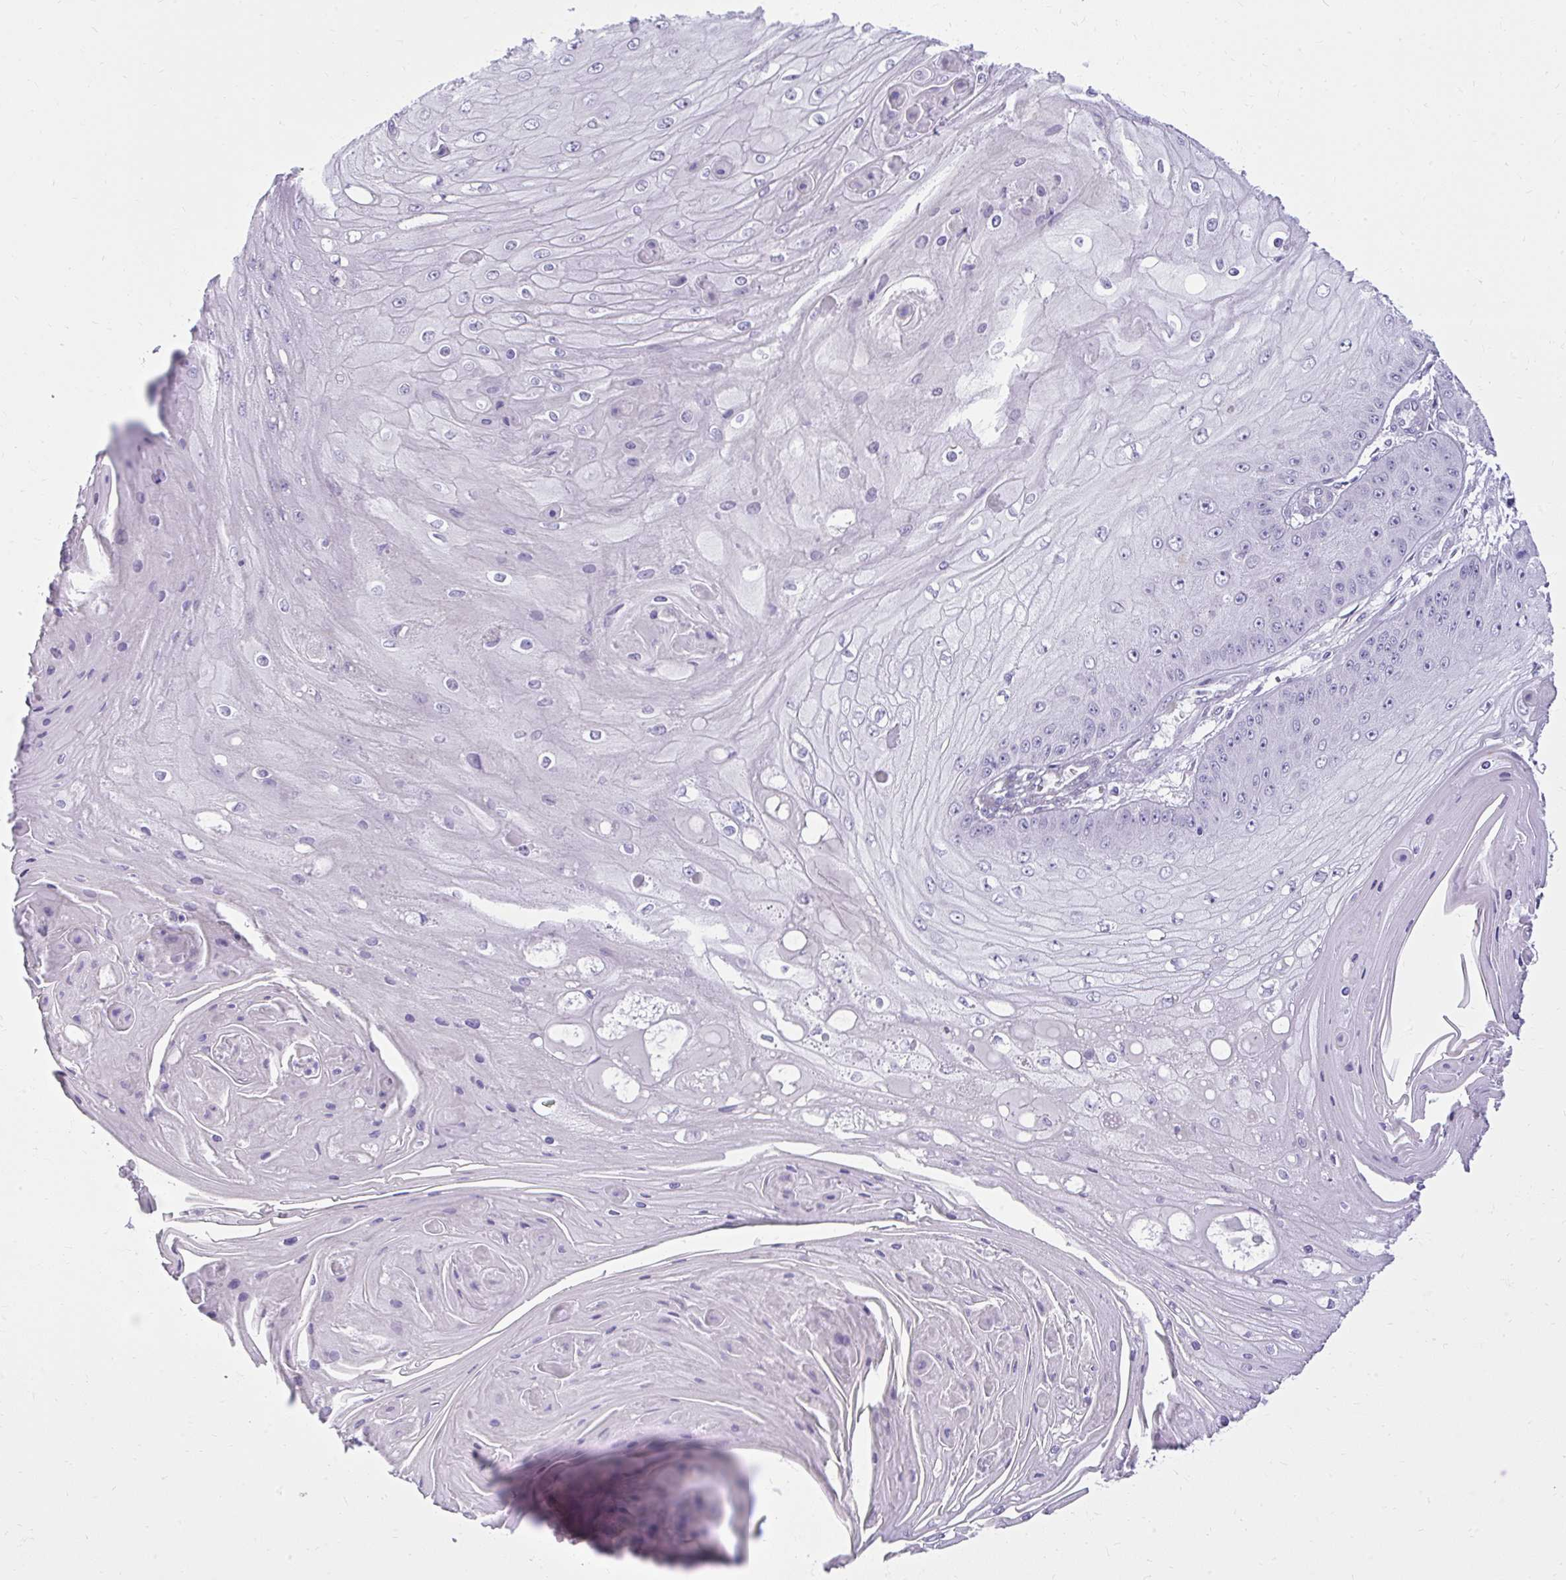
{"staining": {"intensity": "negative", "quantity": "none", "location": "none"}, "tissue": "skin cancer", "cell_type": "Tumor cells", "image_type": "cancer", "snomed": [{"axis": "morphology", "description": "Squamous cell carcinoma, NOS"}, {"axis": "topography", "description": "Skin"}], "caption": "The image shows no significant positivity in tumor cells of squamous cell carcinoma (skin). (Stains: DAB immunohistochemistry (IHC) with hematoxylin counter stain, Microscopy: brightfield microscopy at high magnification).", "gene": "PRAP1", "patient": {"sex": "male", "age": 70}}